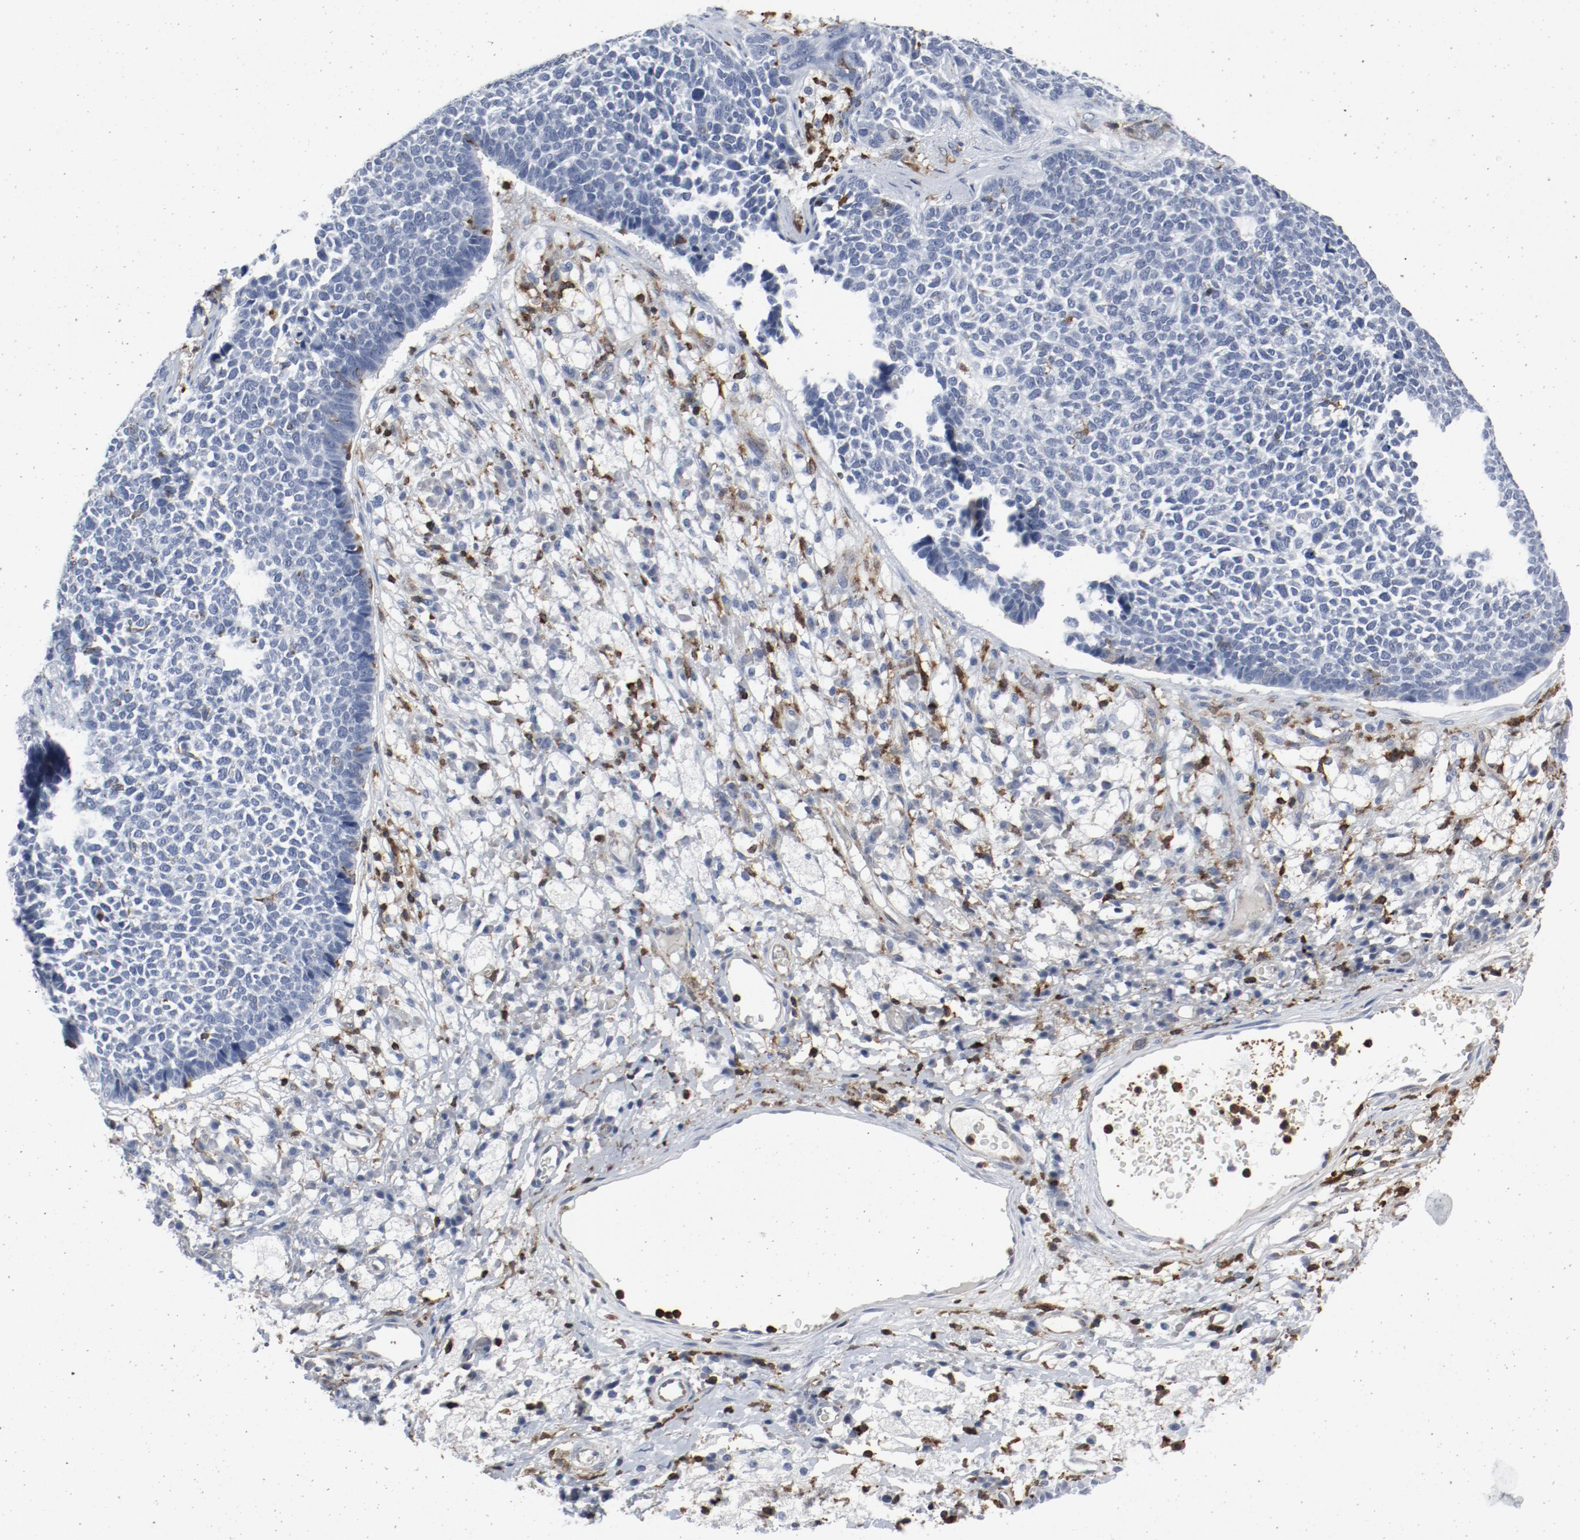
{"staining": {"intensity": "negative", "quantity": "none", "location": "none"}, "tissue": "skin cancer", "cell_type": "Tumor cells", "image_type": "cancer", "snomed": [{"axis": "morphology", "description": "Basal cell carcinoma"}, {"axis": "topography", "description": "Skin"}], "caption": "Tumor cells are negative for brown protein staining in skin basal cell carcinoma. (Stains: DAB immunohistochemistry (IHC) with hematoxylin counter stain, Microscopy: brightfield microscopy at high magnification).", "gene": "LCP2", "patient": {"sex": "female", "age": 84}}